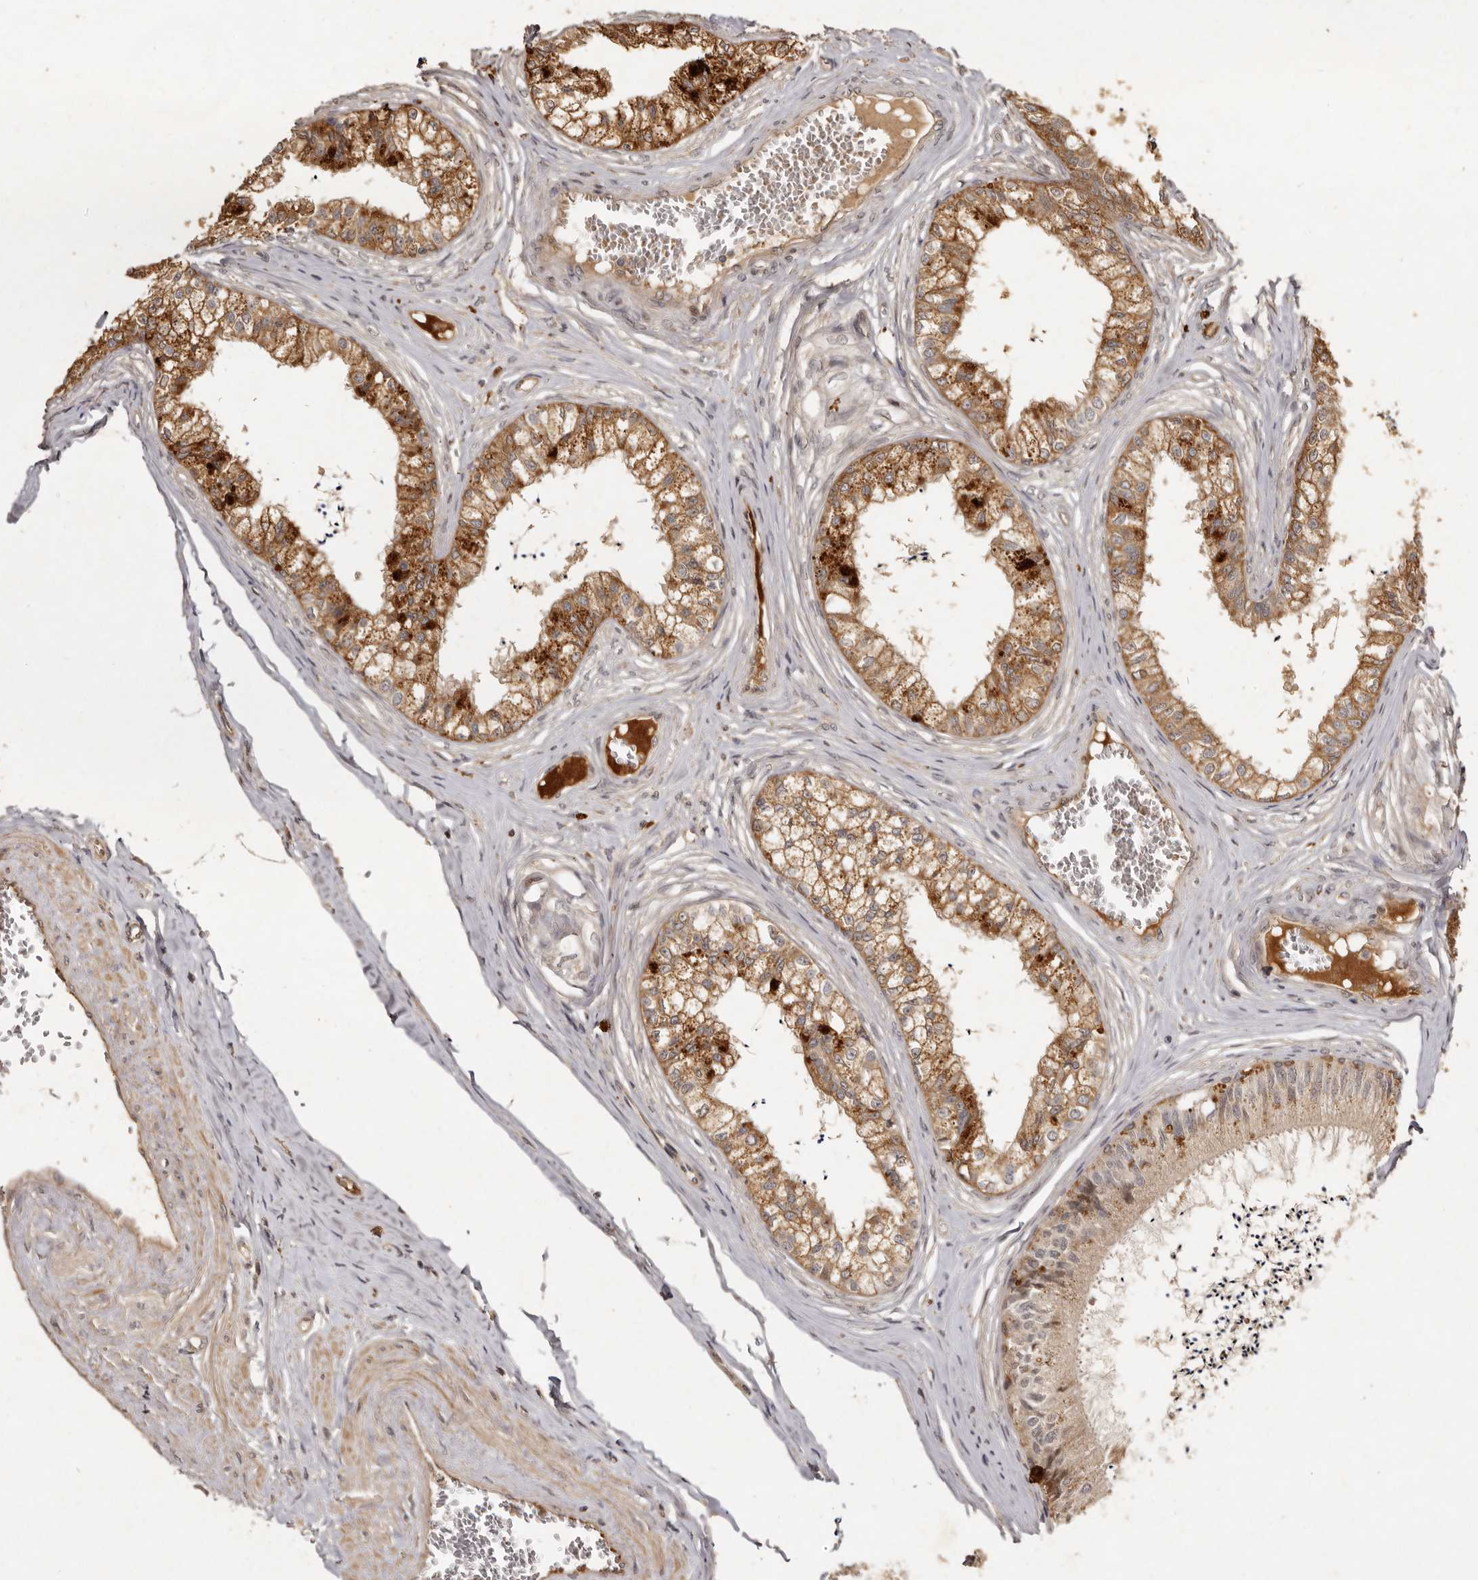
{"staining": {"intensity": "moderate", "quantity": ">75%", "location": "cytoplasmic/membranous"}, "tissue": "epididymis", "cell_type": "Glandular cells", "image_type": "normal", "snomed": [{"axis": "morphology", "description": "Normal tissue, NOS"}, {"axis": "topography", "description": "Epididymis"}], "caption": "A high-resolution photomicrograph shows immunohistochemistry staining of benign epididymis, which exhibits moderate cytoplasmic/membranous positivity in approximately >75% of glandular cells.", "gene": "SEMA3A", "patient": {"sex": "male", "age": 79}}